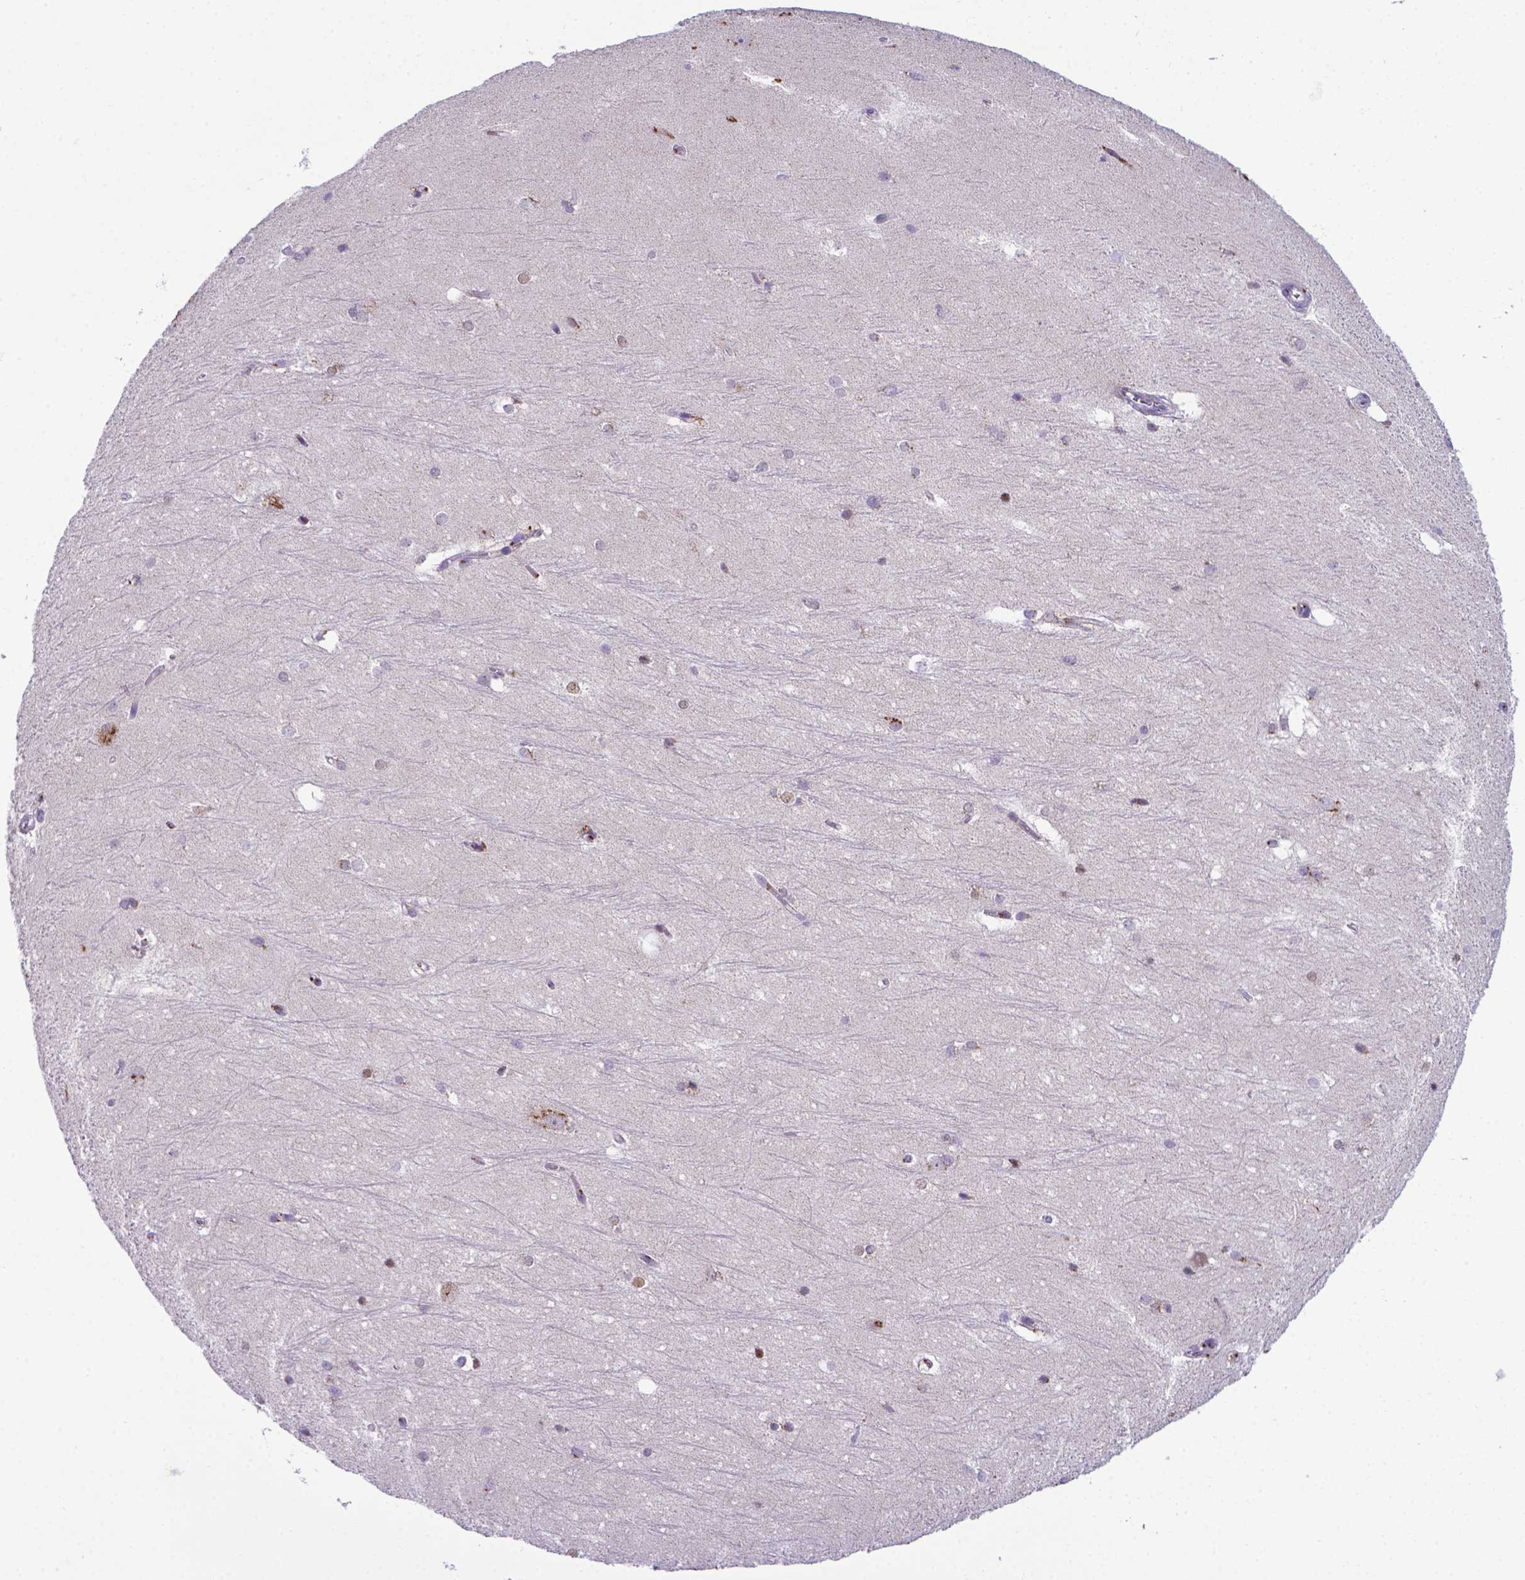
{"staining": {"intensity": "negative", "quantity": "none", "location": "none"}, "tissue": "hippocampus", "cell_type": "Glial cells", "image_type": "normal", "snomed": [{"axis": "morphology", "description": "Normal tissue, NOS"}, {"axis": "topography", "description": "Cerebral cortex"}, {"axis": "topography", "description": "Hippocampus"}], "caption": "The image exhibits no significant positivity in glial cells of hippocampus. (Brightfield microscopy of DAB immunohistochemistry (IHC) at high magnification).", "gene": "MRPL10", "patient": {"sex": "female", "age": 19}}